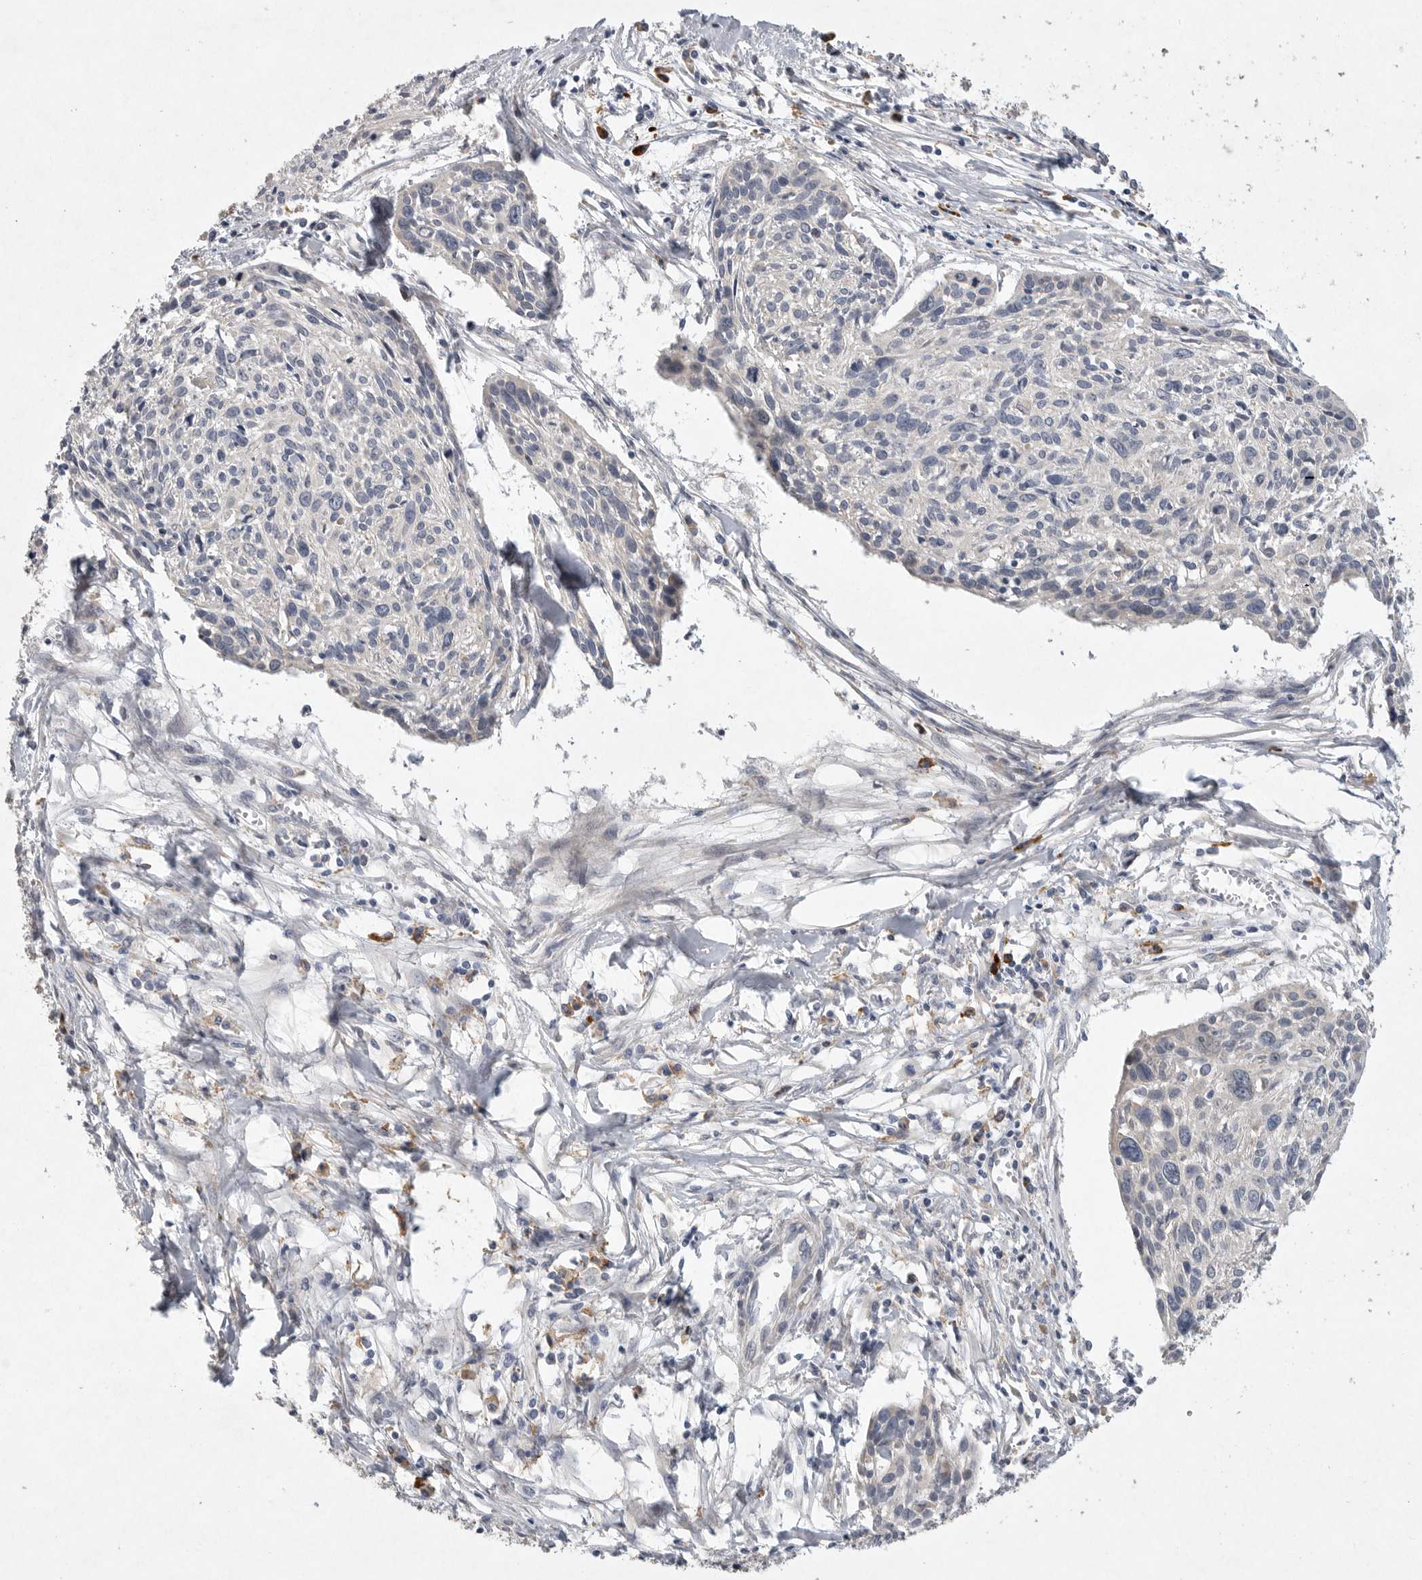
{"staining": {"intensity": "negative", "quantity": "none", "location": "none"}, "tissue": "cervical cancer", "cell_type": "Tumor cells", "image_type": "cancer", "snomed": [{"axis": "morphology", "description": "Squamous cell carcinoma, NOS"}, {"axis": "topography", "description": "Cervix"}], "caption": "Cervical squamous cell carcinoma was stained to show a protein in brown. There is no significant staining in tumor cells. (Stains: DAB (3,3'-diaminobenzidine) IHC with hematoxylin counter stain, Microscopy: brightfield microscopy at high magnification).", "gene": "EDEM3", "patient": {"sex": "female", "age": 51}}